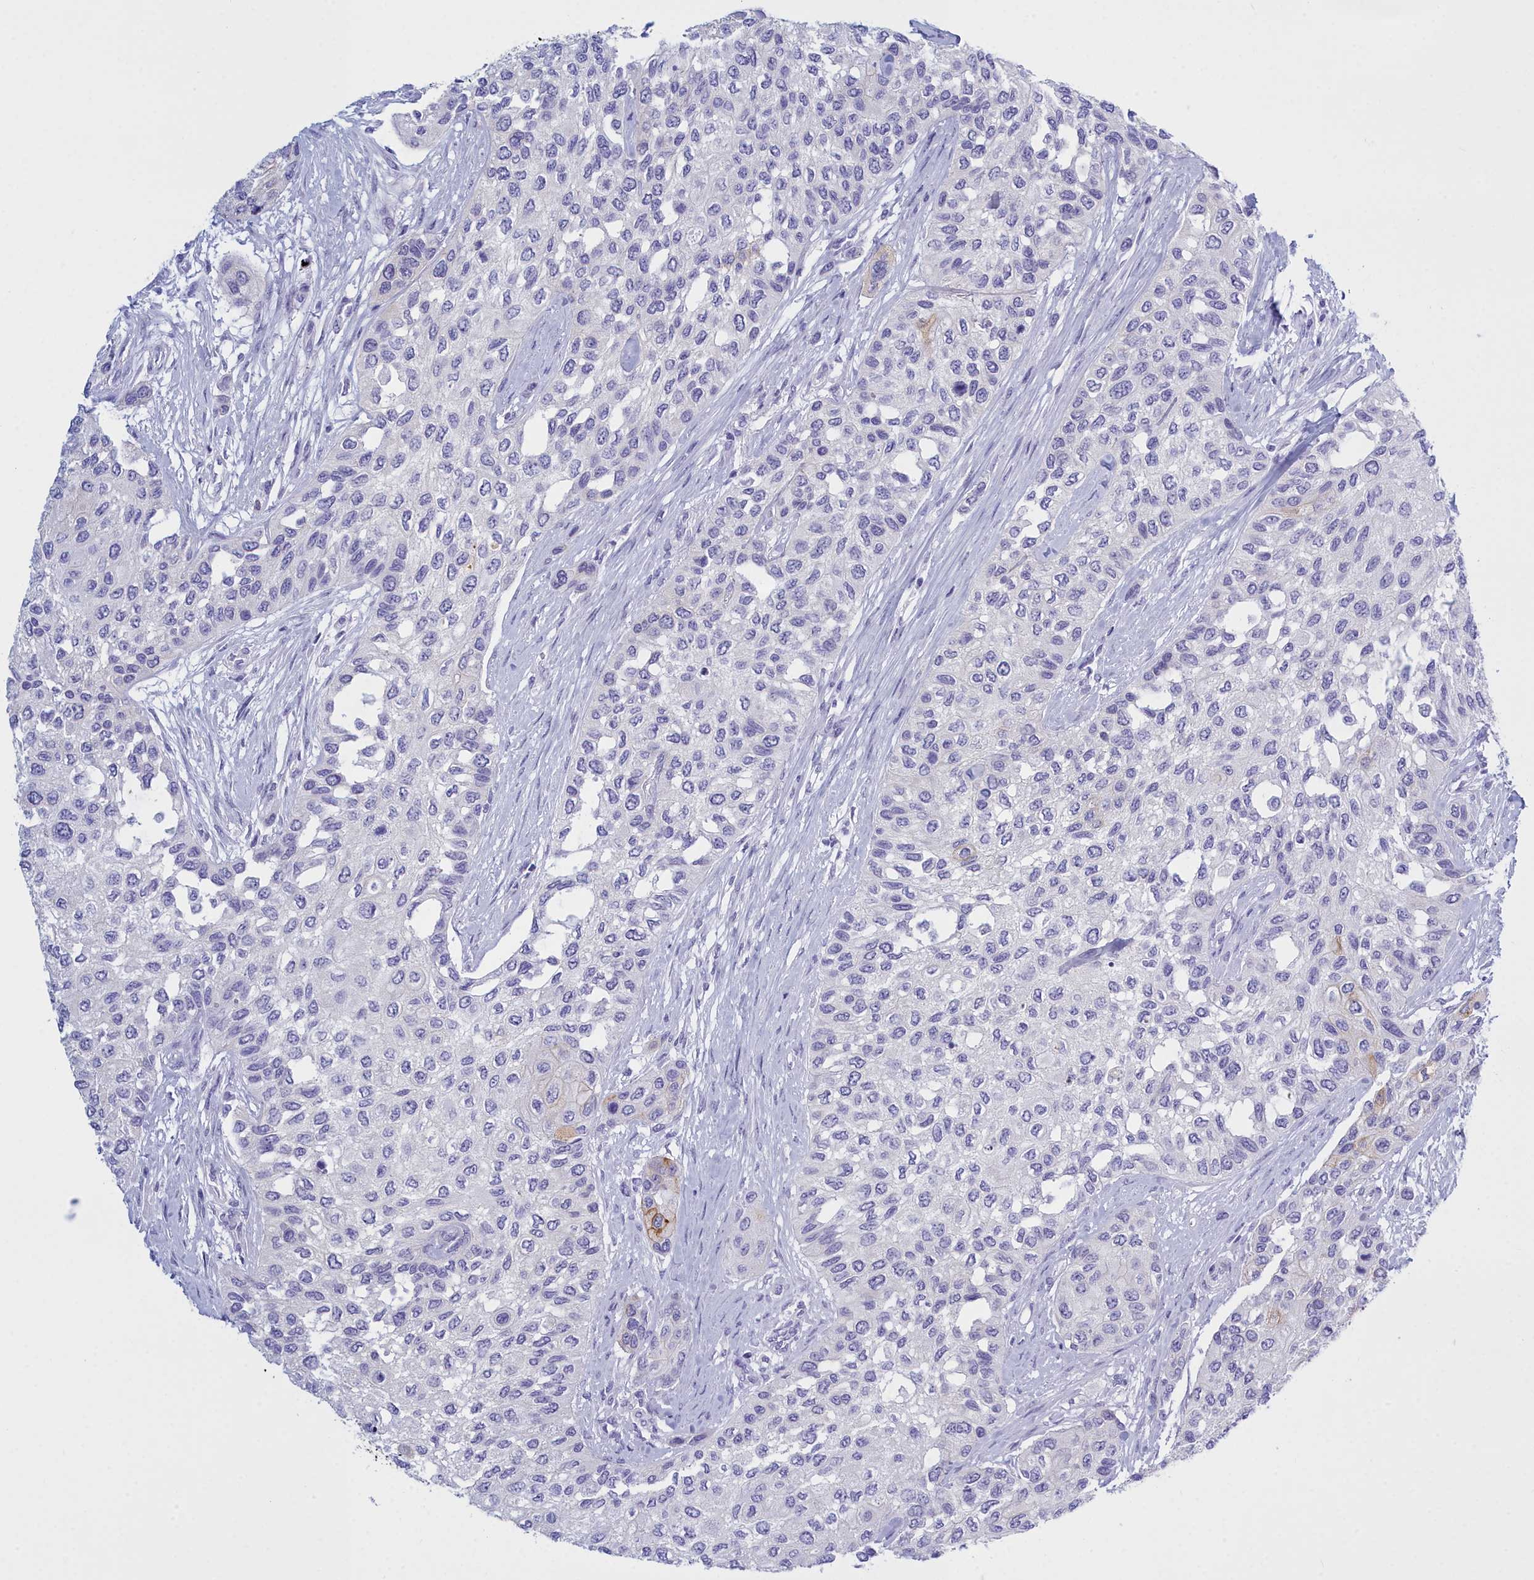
{"staining": {"intensity": "moderate", "quantity": "<25%", "location": "cytoplasmic/membranous"}, "tissue": "urothelial cancer", "cell_type": "Tumor cells", "image_type": "cancer", "snomed": [{"axis": "morphology", "description": "Normal tissue, NOS"}, {"axis": "morphology", "description": "Urothelial carcinoma, High grade"}, {"axis": "topography", "description": "Vascular tissue"}, {"axis": "topography", "description": "Urinary bladder"}], "caption": "A photomicrograph of urothelial cancer stained for a protein shows moderate cytoplasmic/membranous brown staining in tumor cells. Immunohistochemistry stains the protein of interest in brown and the nuclei are stained blue.", "gene": "TMEM97", "patient": {"sex": "female", "age": 56}}